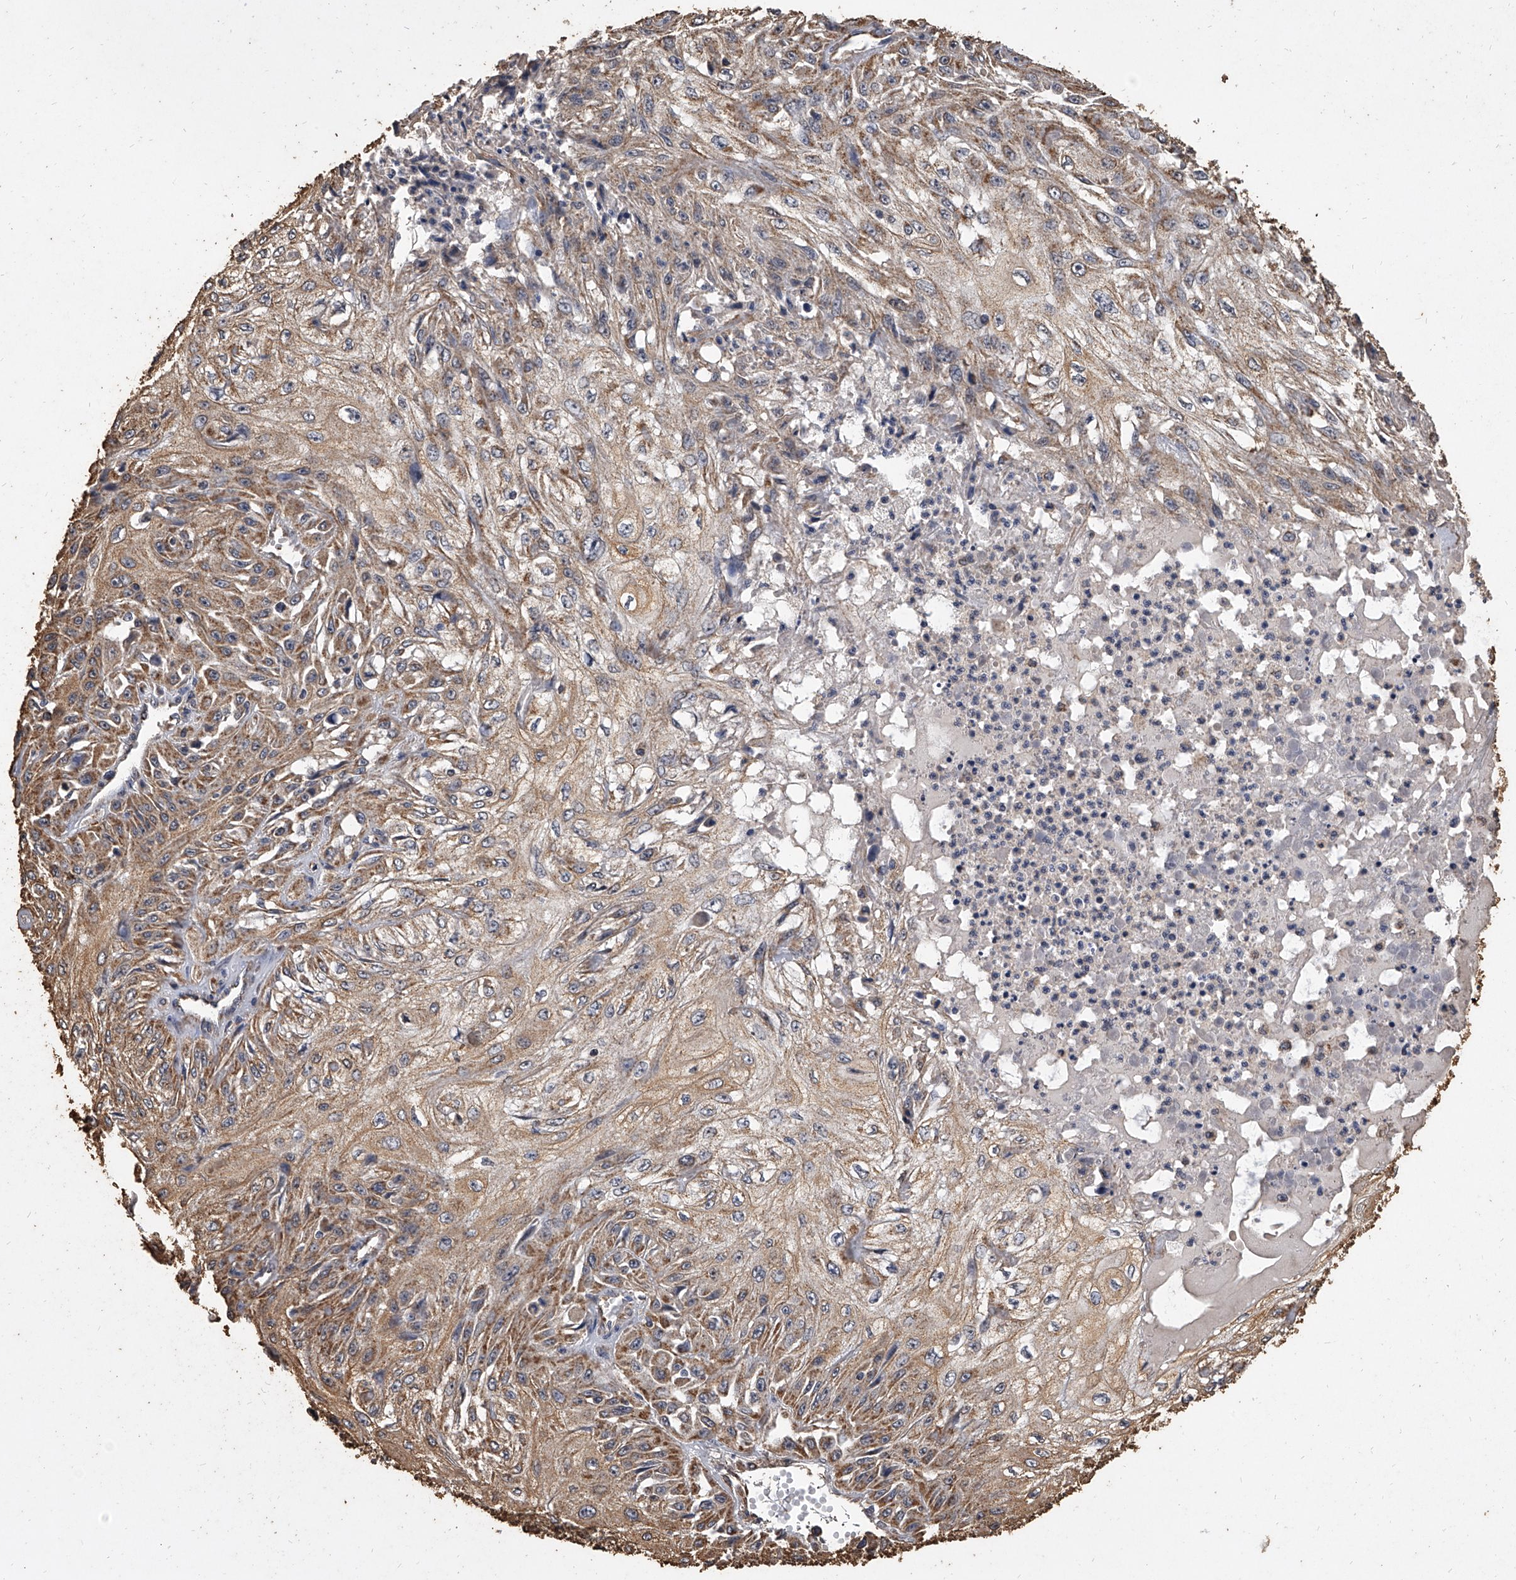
{"staining": {"intensity": "moderate", "quantity": ">75%", "location": "cytoplasmic/membranous"}, "tissue": "skin cancer", "cell_type": "Tumor cells", "image_type": "cancer", "snomed": [{"axis": "morphology", "description": "Squamous cell carcinoma, NOS"}, {"axis": "morphology", "description": "Squamous cell carcinoma, metastatic, NOS"}, {"axis": "topography", "description": "Skin"}, {"axis": "topography", "description": "Lymph node"}], "caption": "This is a micrograph of immunohistochemistry (IHC) staining of skin cancer, which shows moderate staining in the cytoplasmic/membranous of tumor cells.", "gene": "MRPL28", "patient": {"sex": "male", "age": 75}}